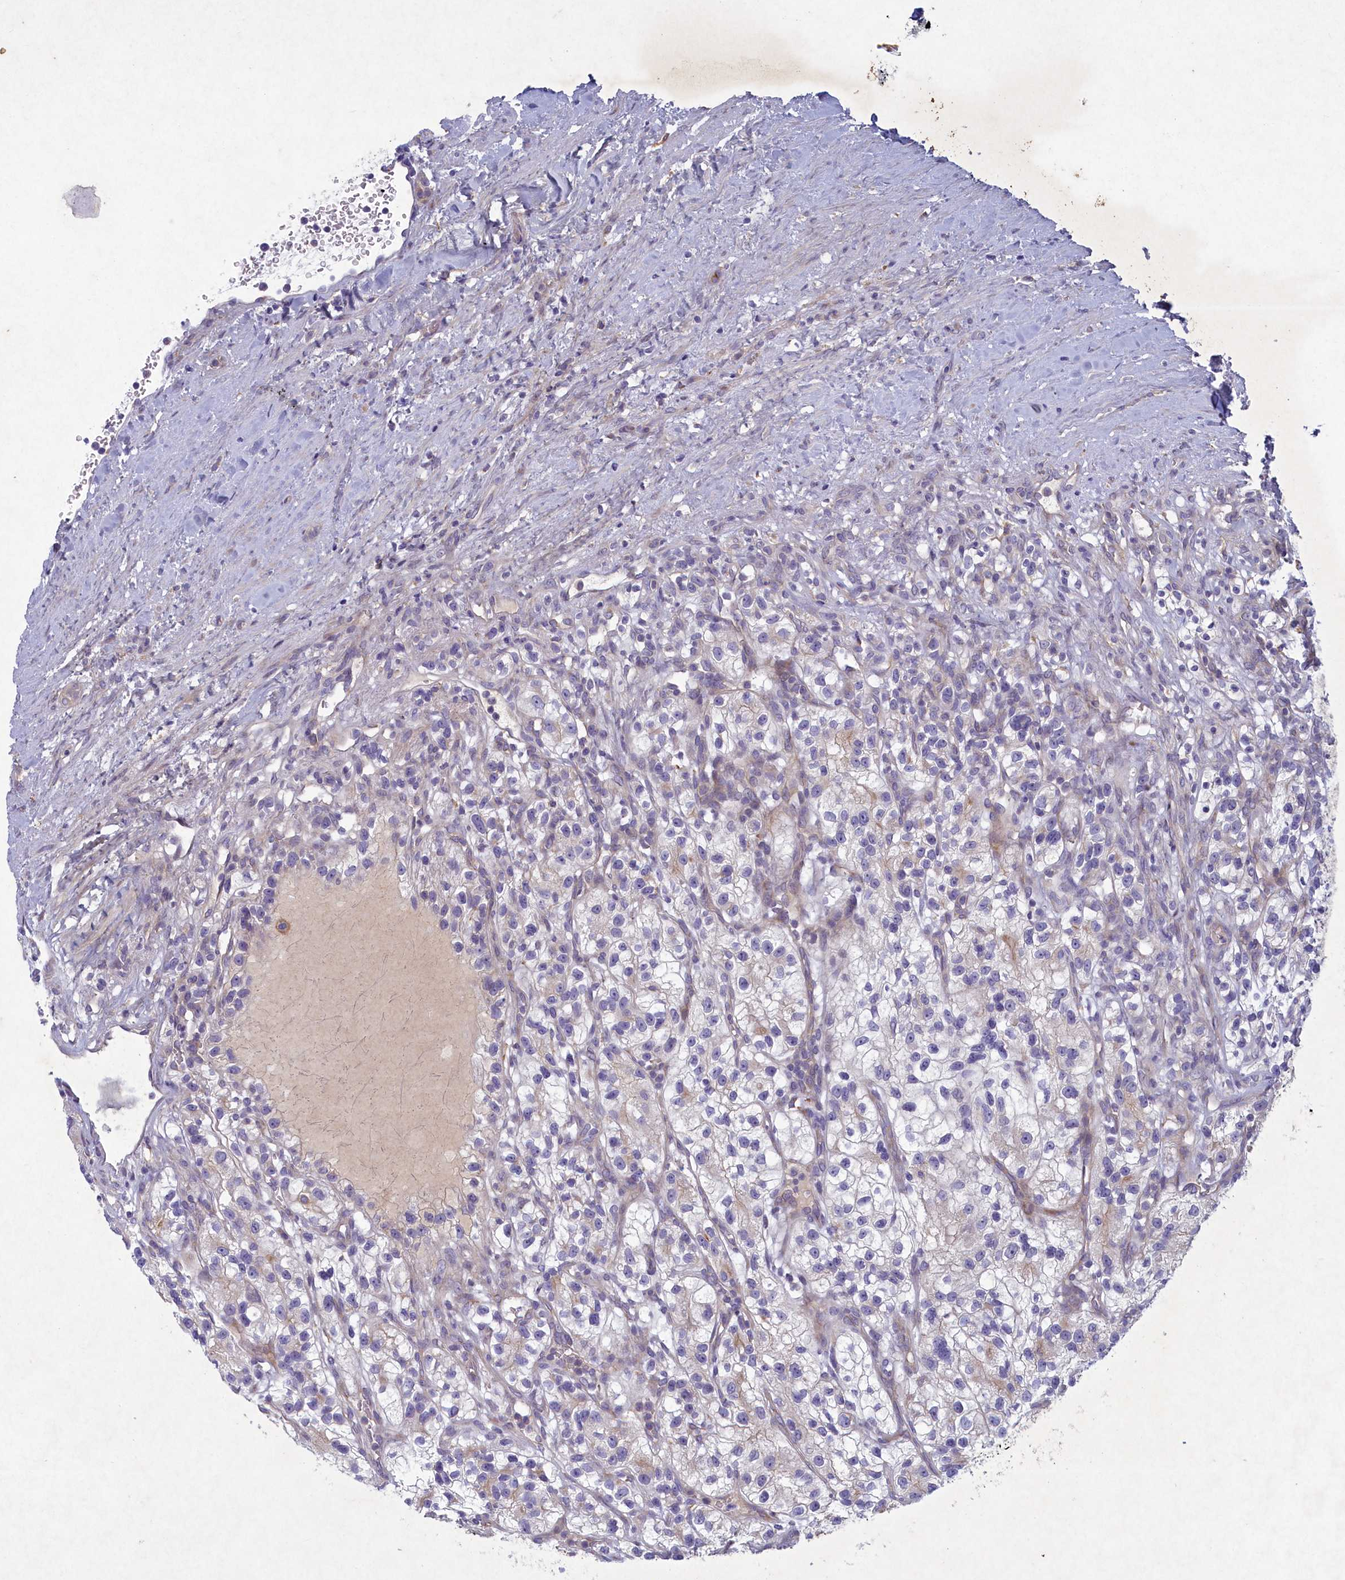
{"staining": {"intensity": "weak", "quantity": "<25%", "location": "cytoplasmic/membranous"}, "tissue": "renal cancer", "cell_type": "Tumor cells", "image_type": "cancer", "snomed": [{"axis": "morphology", "description": "Adenocarcinoma, NOS"}, {"axis": "topography", "description": "Kidney"}], "caption": "This is a photomicrograph of immunohistochemistry (IHC) staining of adenocarcinoma (renal), which shows no positivity in tumor cells.", "gene": "PLEKHG6", "patient": {"sex": "female", "age": 57}}